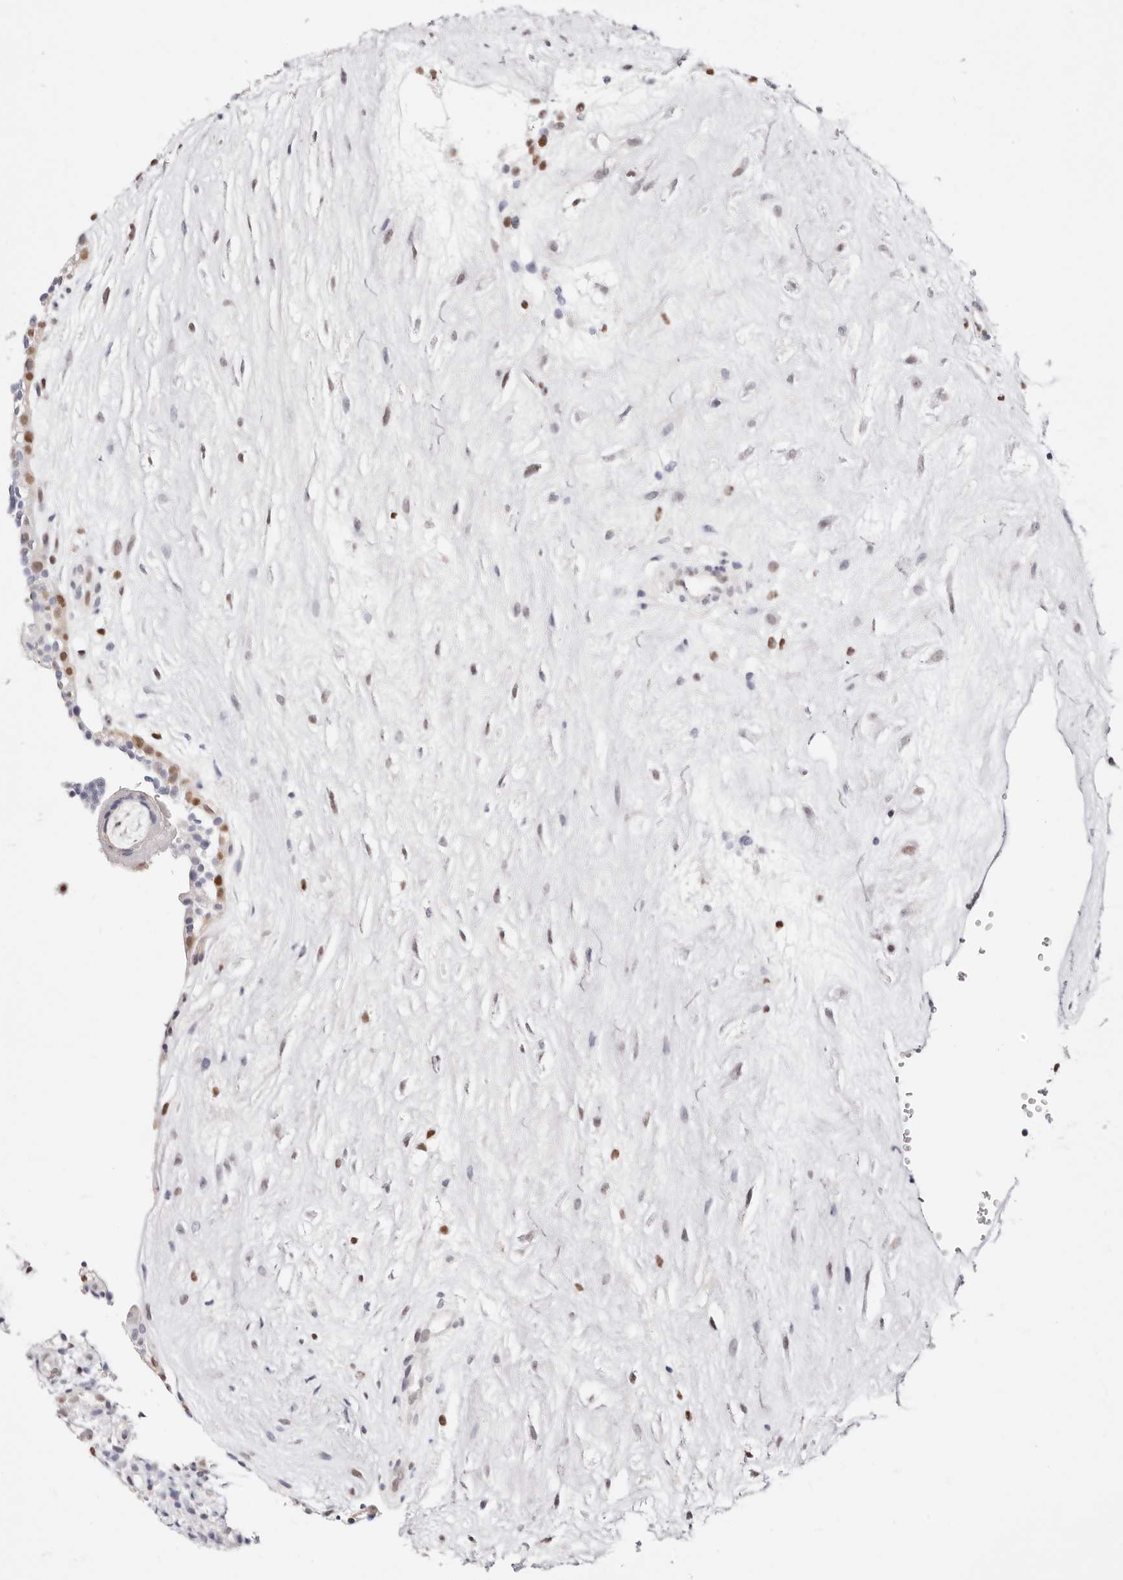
{"staining": {"intensity": "moderate", "quantity": ">75%", "location": "nuclear"}, "tissue": "placenta", "cell_type": "Trophoblastic cells", "image_type": "normal", "snomed": [{"axis": "morphology", "description": "Normal tissue, NOS"}, {"axis": "topography", "description": "Placenta"}], "caption": "Immunohistochemistry image of unremarkable placenta: human placenta stained using immunohistochemistry (IHC) shows medium levels of moderate protein expression localized specifically in the nuclear of trophoblastic cells, appearing as a nuclear brown color.", "gene": "TKT", "patient": {"sex": "female", "age": 18}}